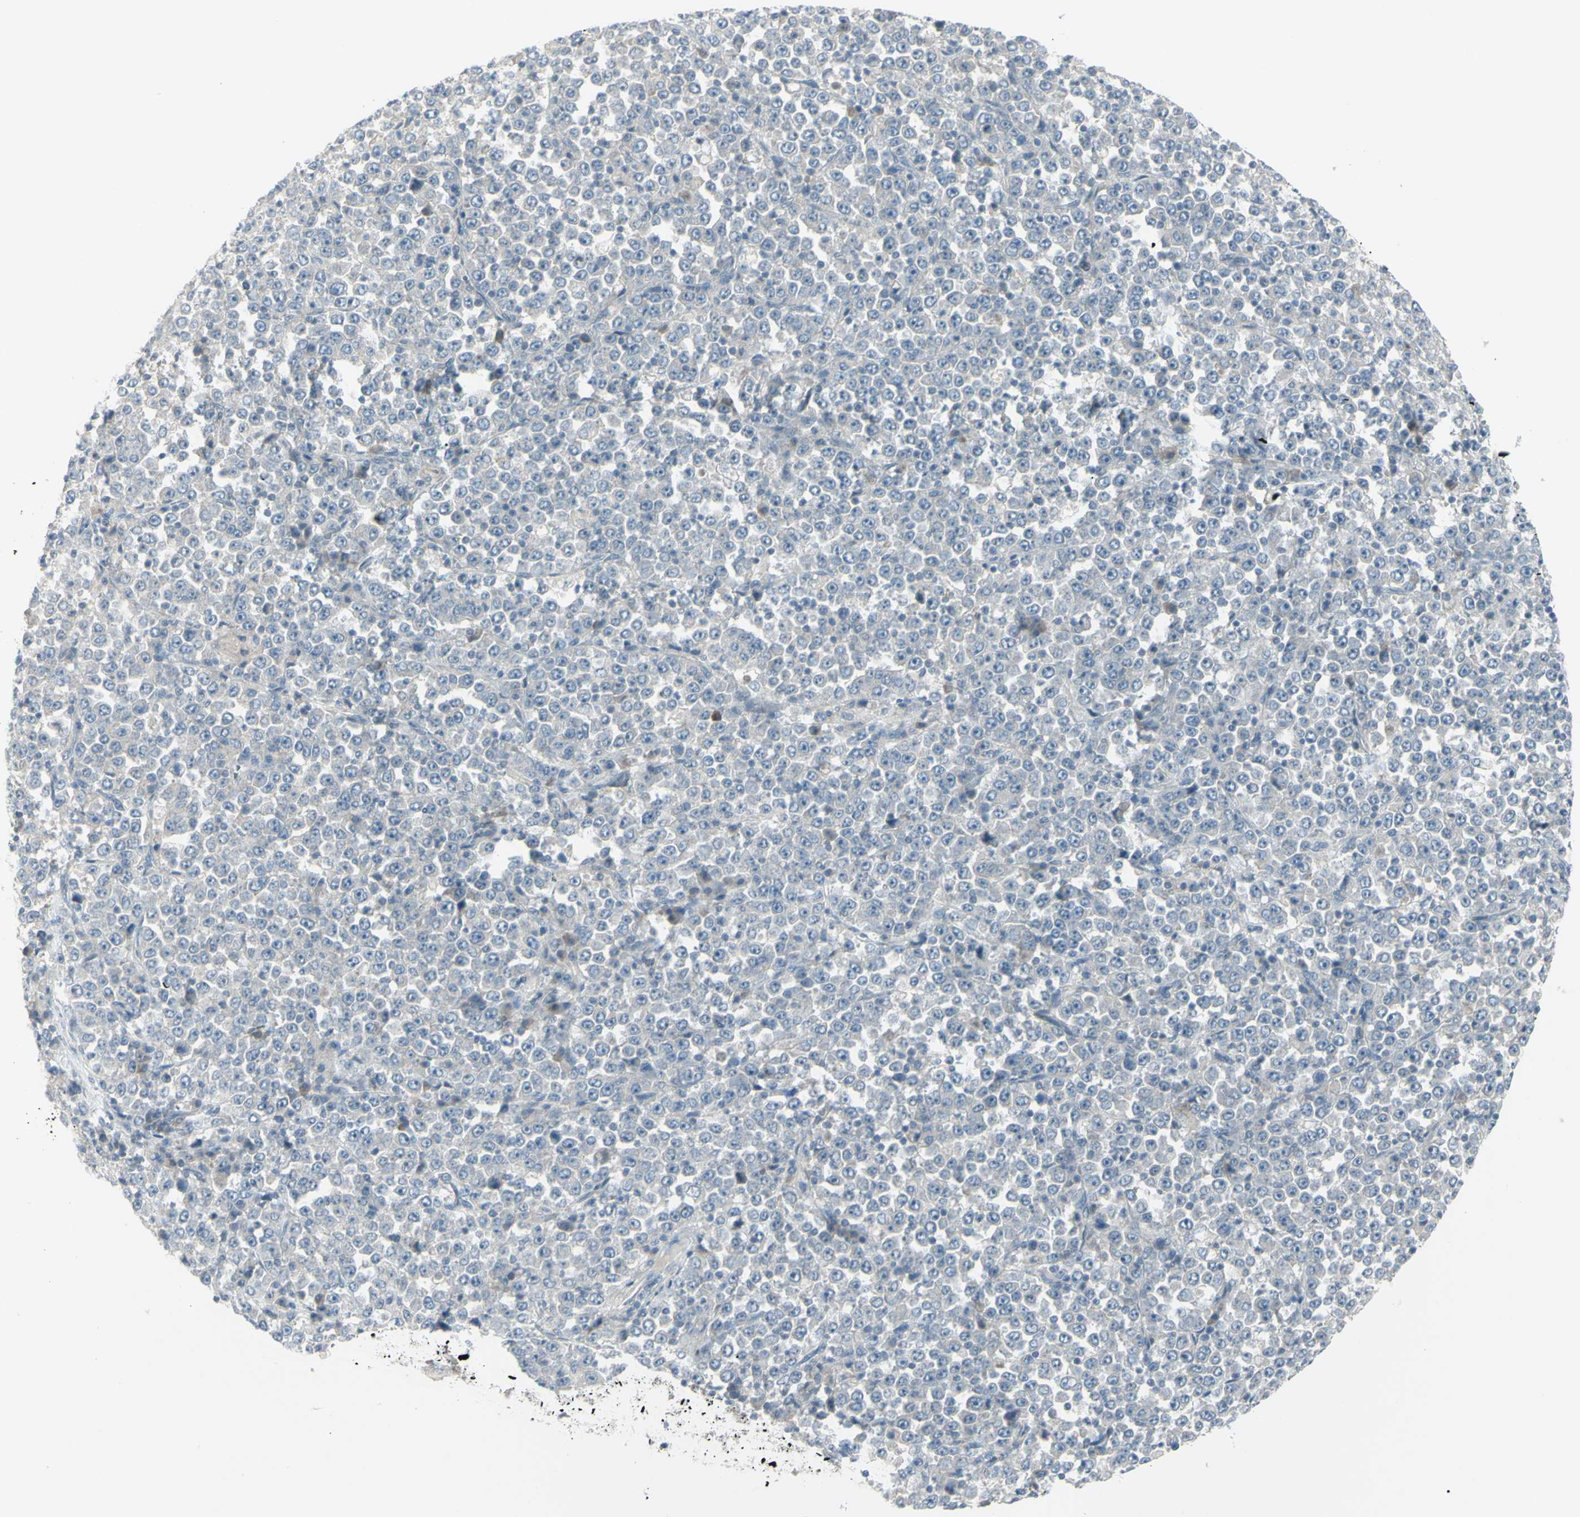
{"staining": {"intensity": "negative", "quantity": "none", "location": "none"}, "tissue": "stomach cancer", "cell_type": "Tumor cells", "image_type": "cancer", "snomed": [{"axis": "morphology", "description": "Normal tissue, NOS"}, {"axis": "morphology", "description": "Adenocarcinoma, NOS"}, {"axis": "topography", "description": "Stomach, upper"}, {"axis": "topography", "description": "Stomach"}], "caption": "Immunohistochemical staining of human adenocarcinoma (stomach) demonstrates no significant expression in tumor cells.", "gene": "SH3GL2", "patient": {"sex": "male", "age": 59}}